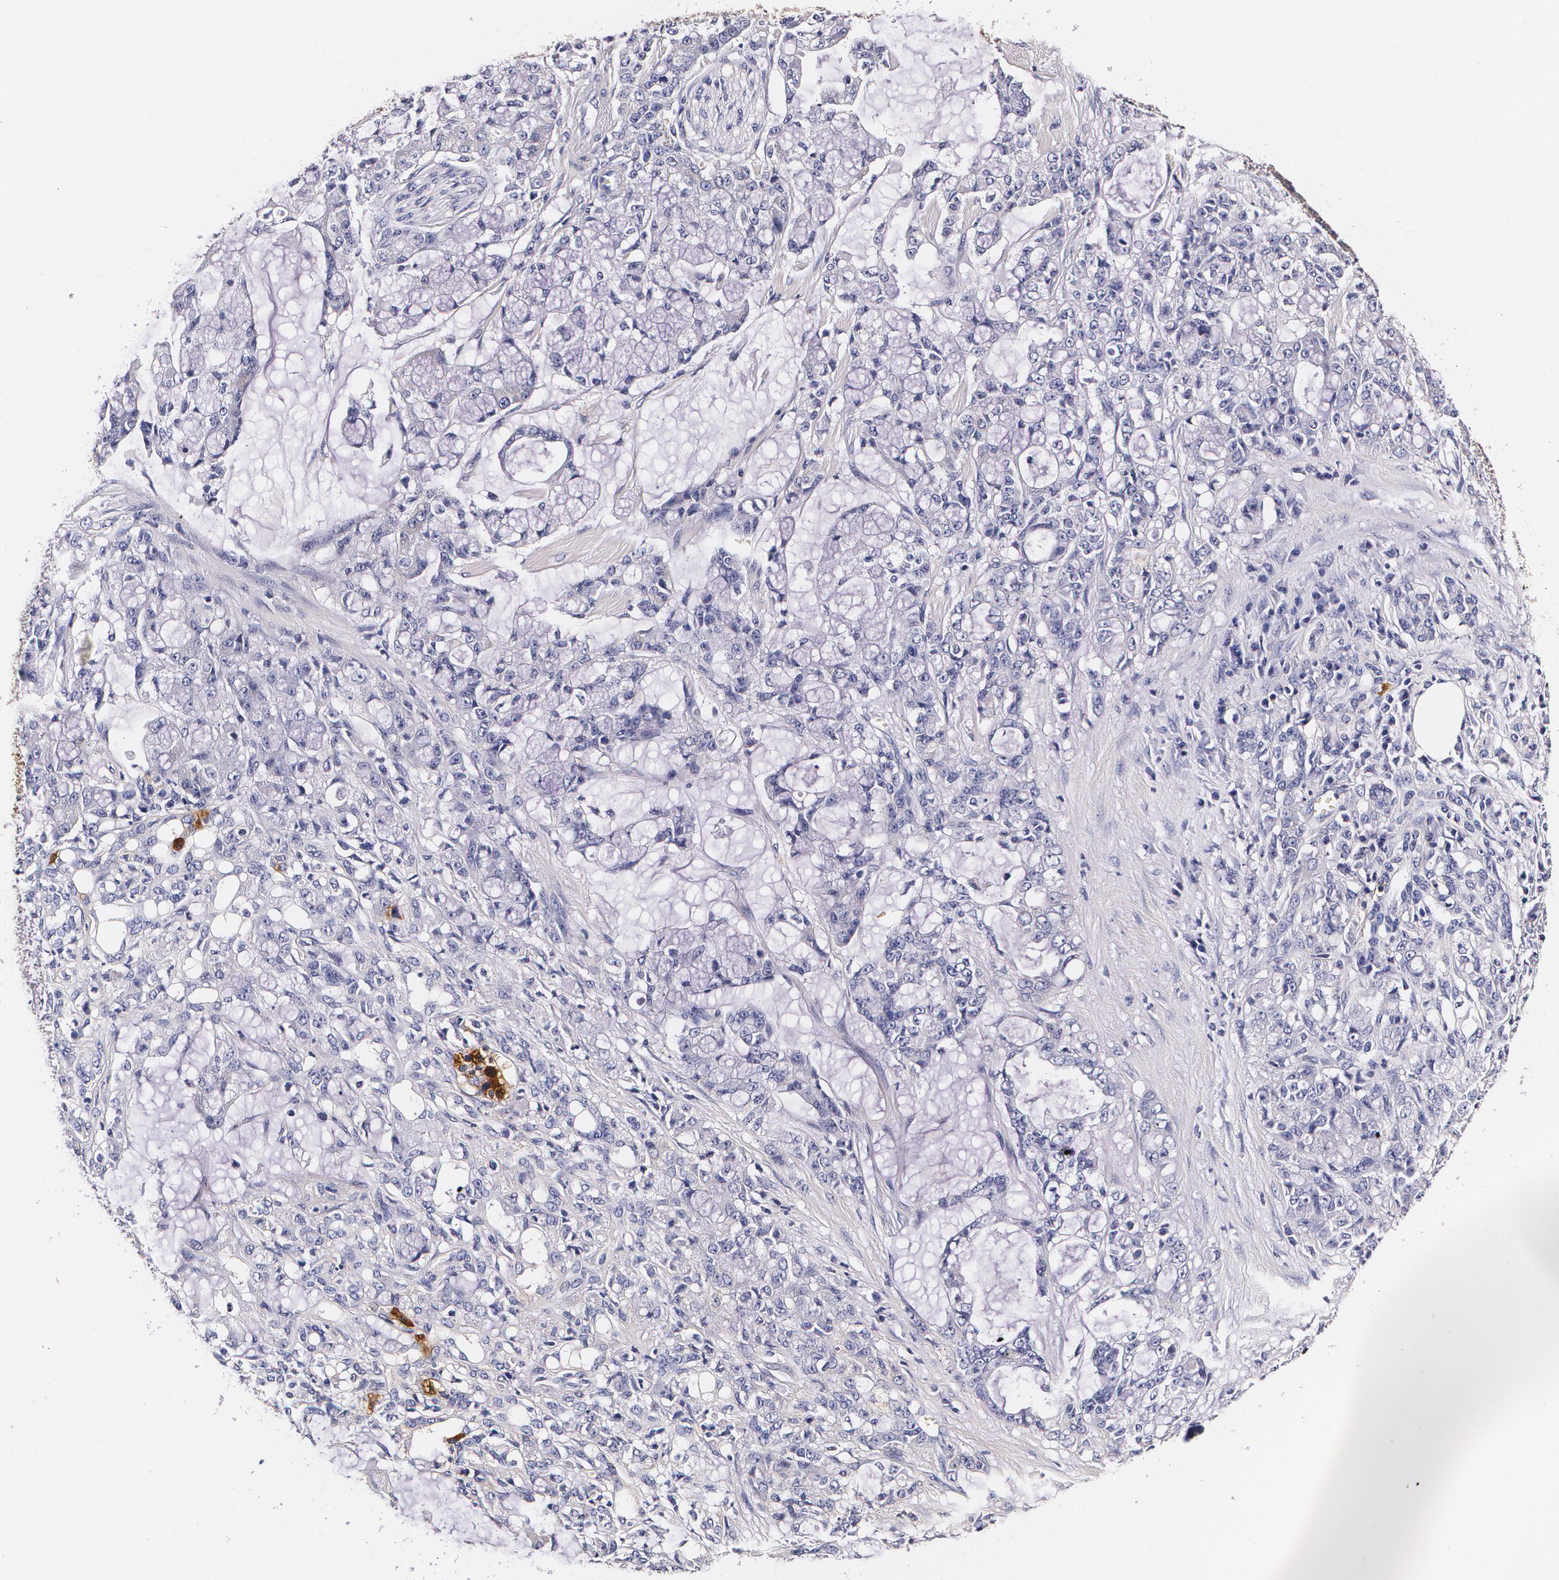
{"staining": {"intensity": "negative", "quantity": "none", "location": "none"}, "tissue": "pancreatic cancer", "cell_type": "Tumor cells", "image_type": "cancer", "snomed": [{"axis": "morphology", "description": "Adenocarcinoma, NOS"}, {"axis": "topography", "description": "Pancreas"}], "caption": "Tumor cells are negative for protein expression in human pancreatic cancer (adenocarcinoma).", "gene": "TTR", "patient": {"sex": "female", "age": 73}}